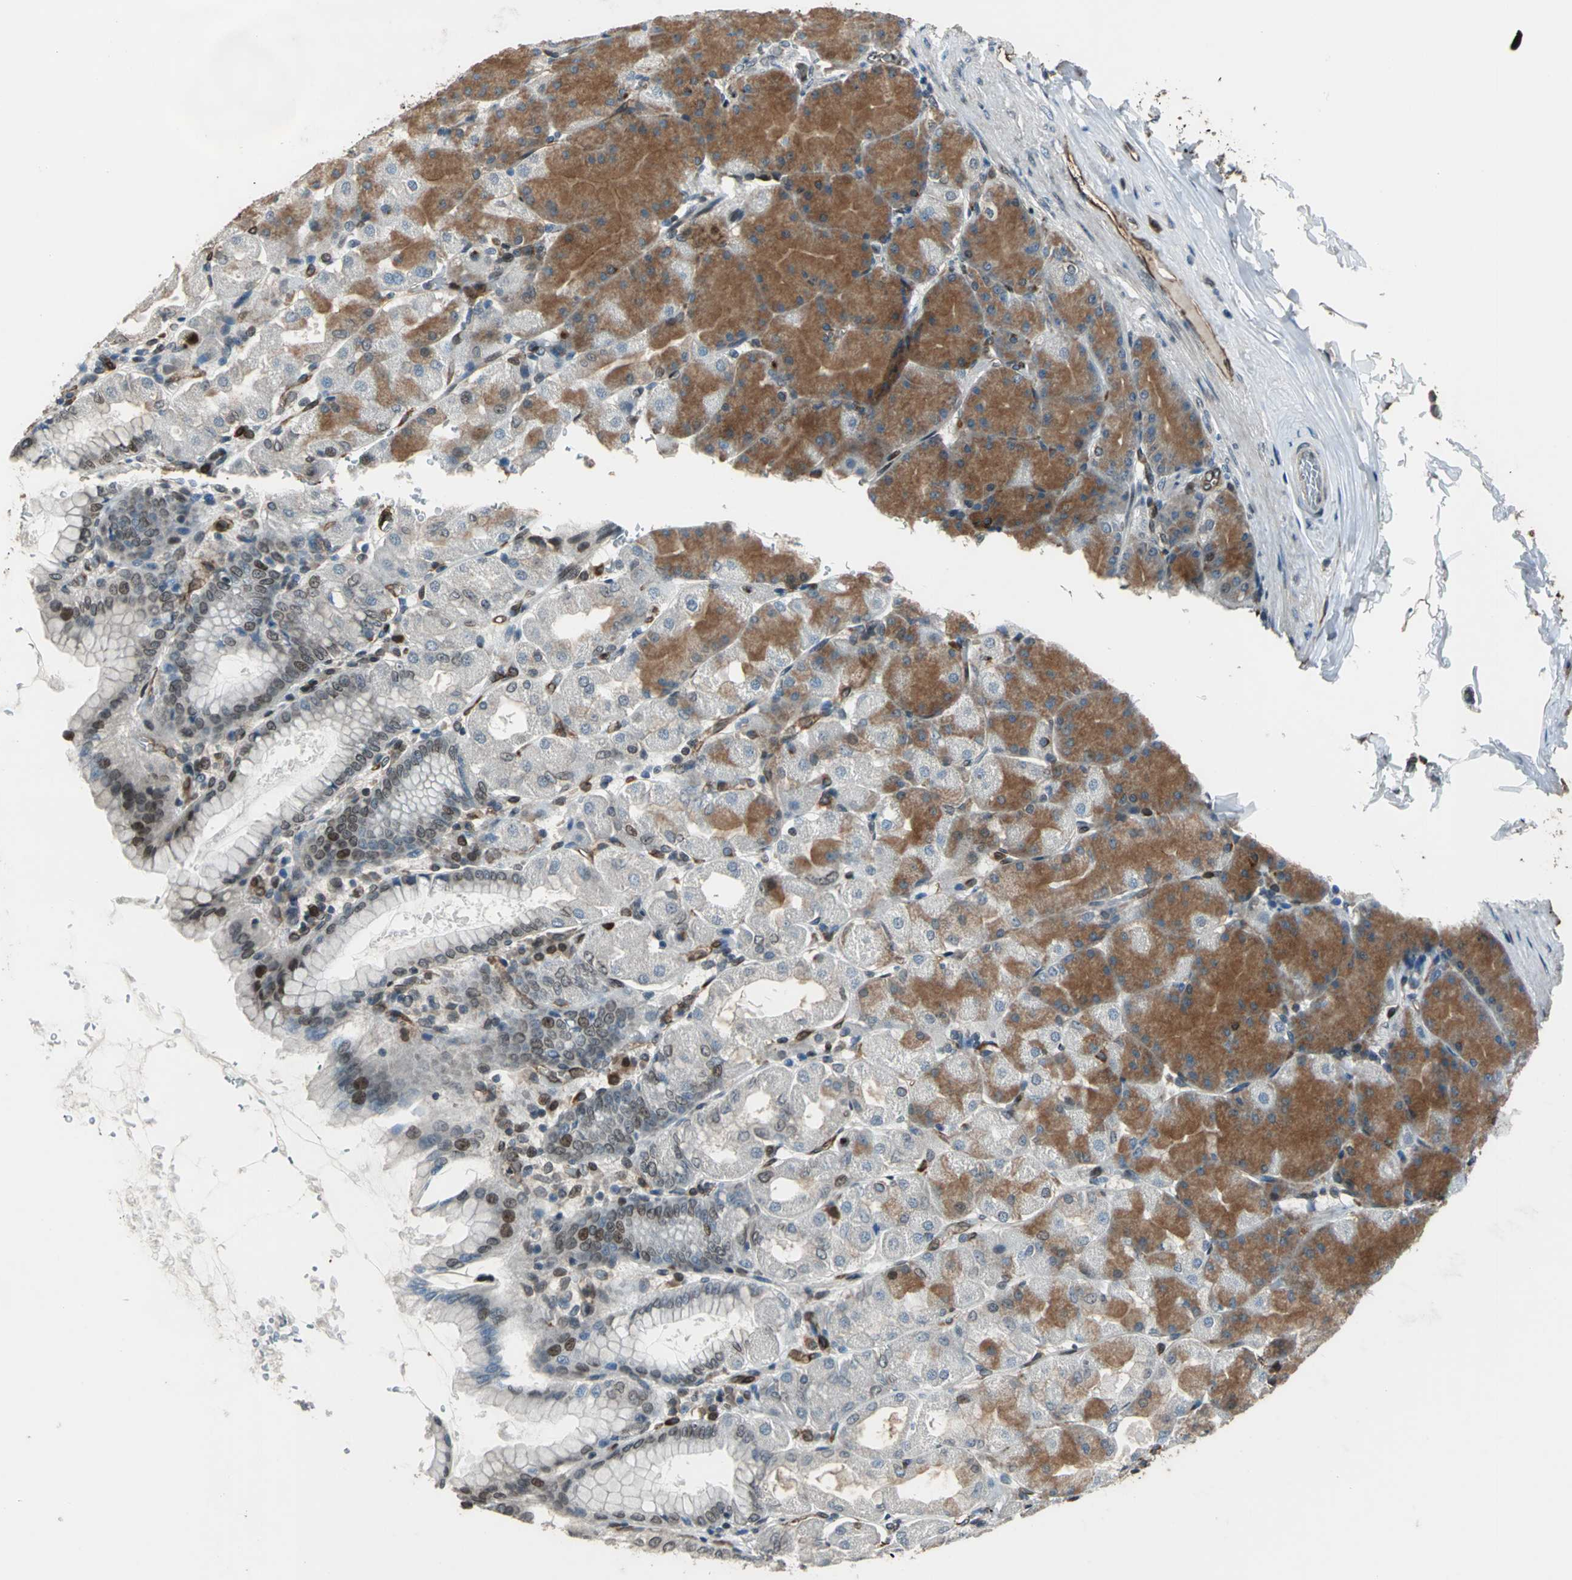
{"staining": {"intensity": "strong", "quantity": "25%-75%", "location": "cytoplasmic/membranous,nuclear"}, "tissue": "stomach", "cell_type": "Glandular cells", "image_type": "normal", "snomed": [{"axis": "morphology", "description": "Normal tissue, NOS"}, {"axis": "topography", "description": "Stomach, upper"}], "caption": "Glandular cells reveal high levels of strong cytoplasmic/membranous,nuclear expression in approximately 25%-75% of cells in benign stomach. (Brightfield microscopy of DAB IHC at high magnification).", "gene": "BRIP1", "patient": {"sex": "female", "age": 56}}